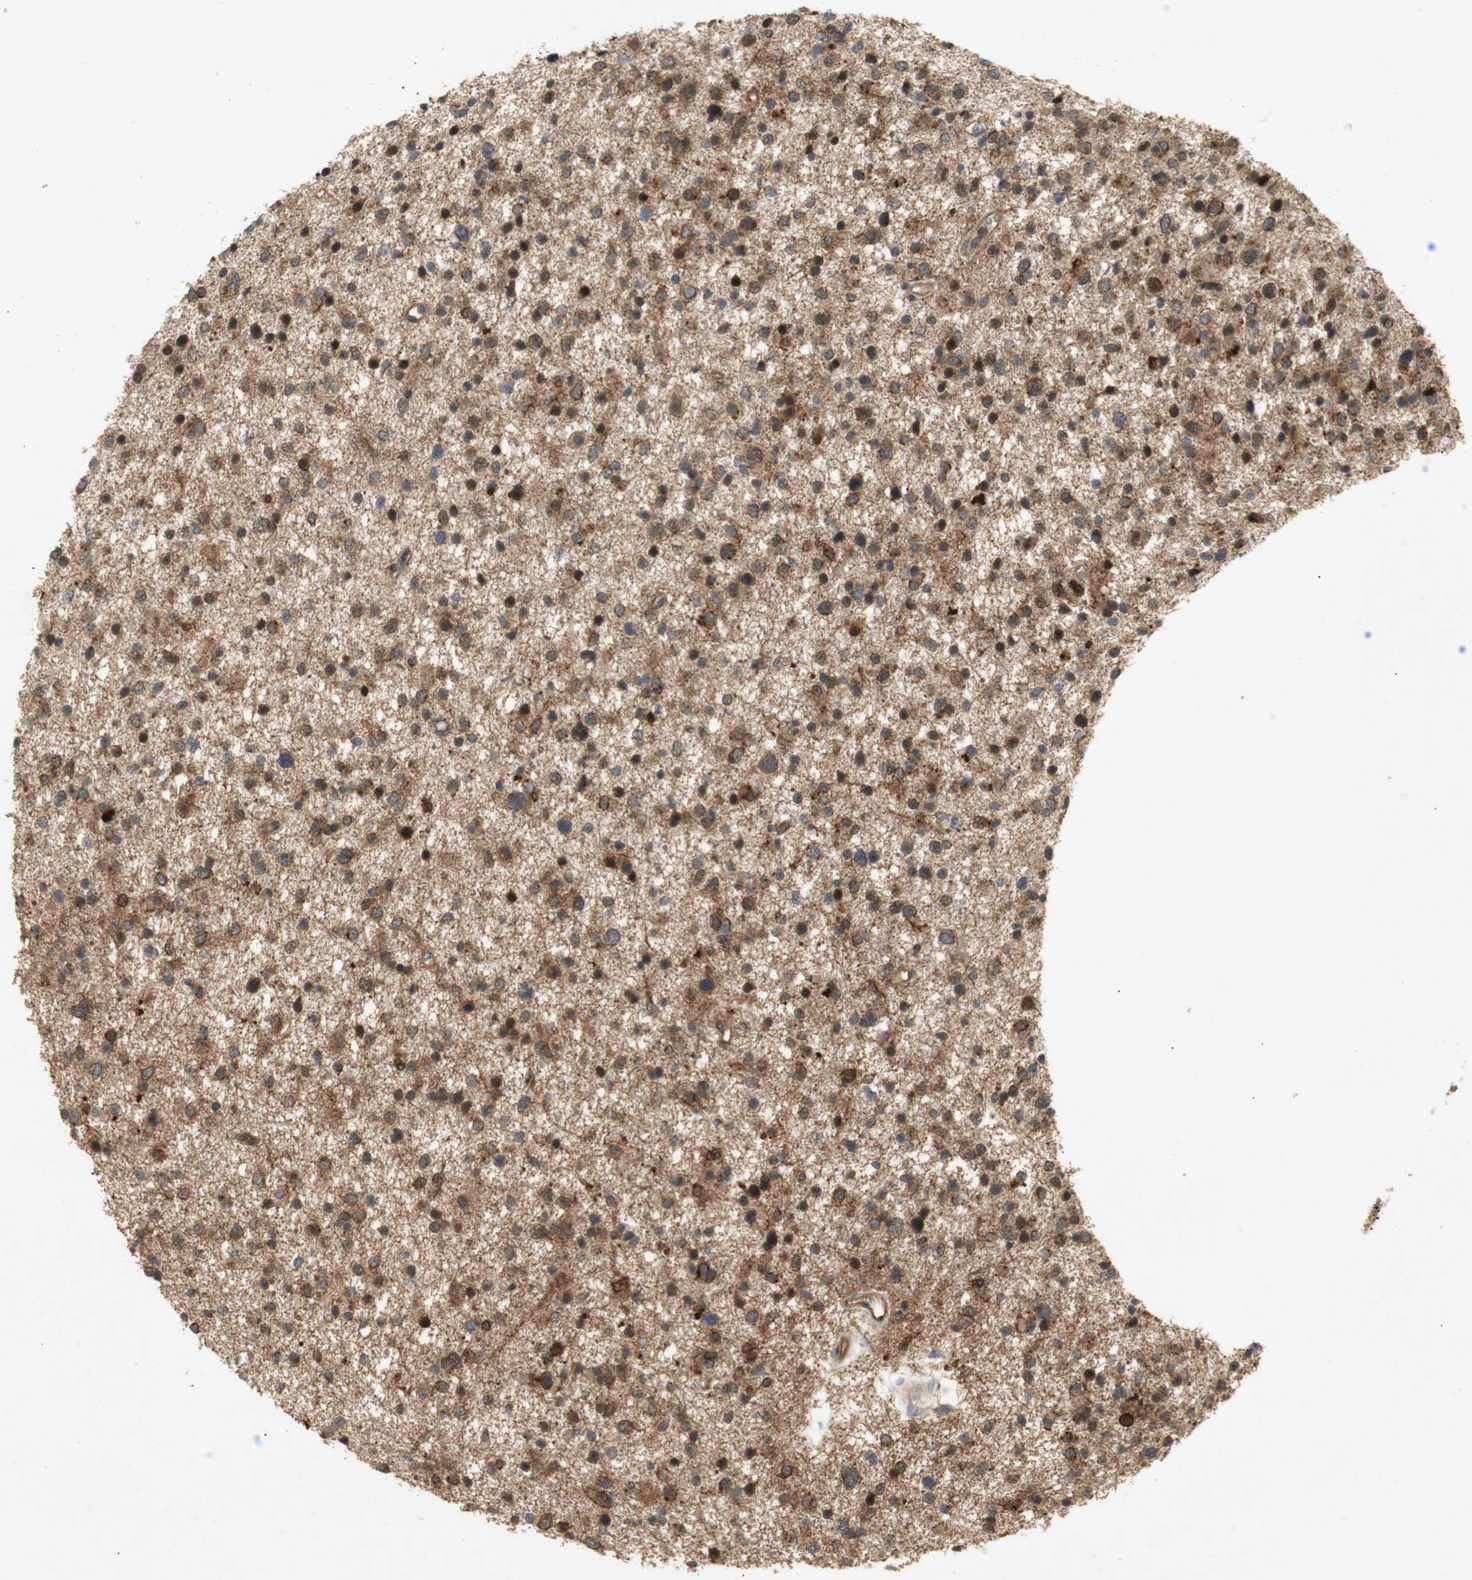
{"staining": {"intensity": "moderate", "quantity": ">75%", "location": "cytoplasmic/membranous,nuclear"}, "tissue": "glioma", "cell_type": "Tumor cells", "image_type": "cancer", "snomed": [{"axis": "morphology", "description": "Glioma, malignant, Low grade"}, {"axis": "topography", "description": "Brain"}], "caption": "Moderate cytoplasmic/membranous and nuclear expression for a protein is present in approximately >75% of tumor cells of glioma using immunohistochemistry (IHC).", "gene": "PKN1", "patient": {"sex": "female", "age": 37}}